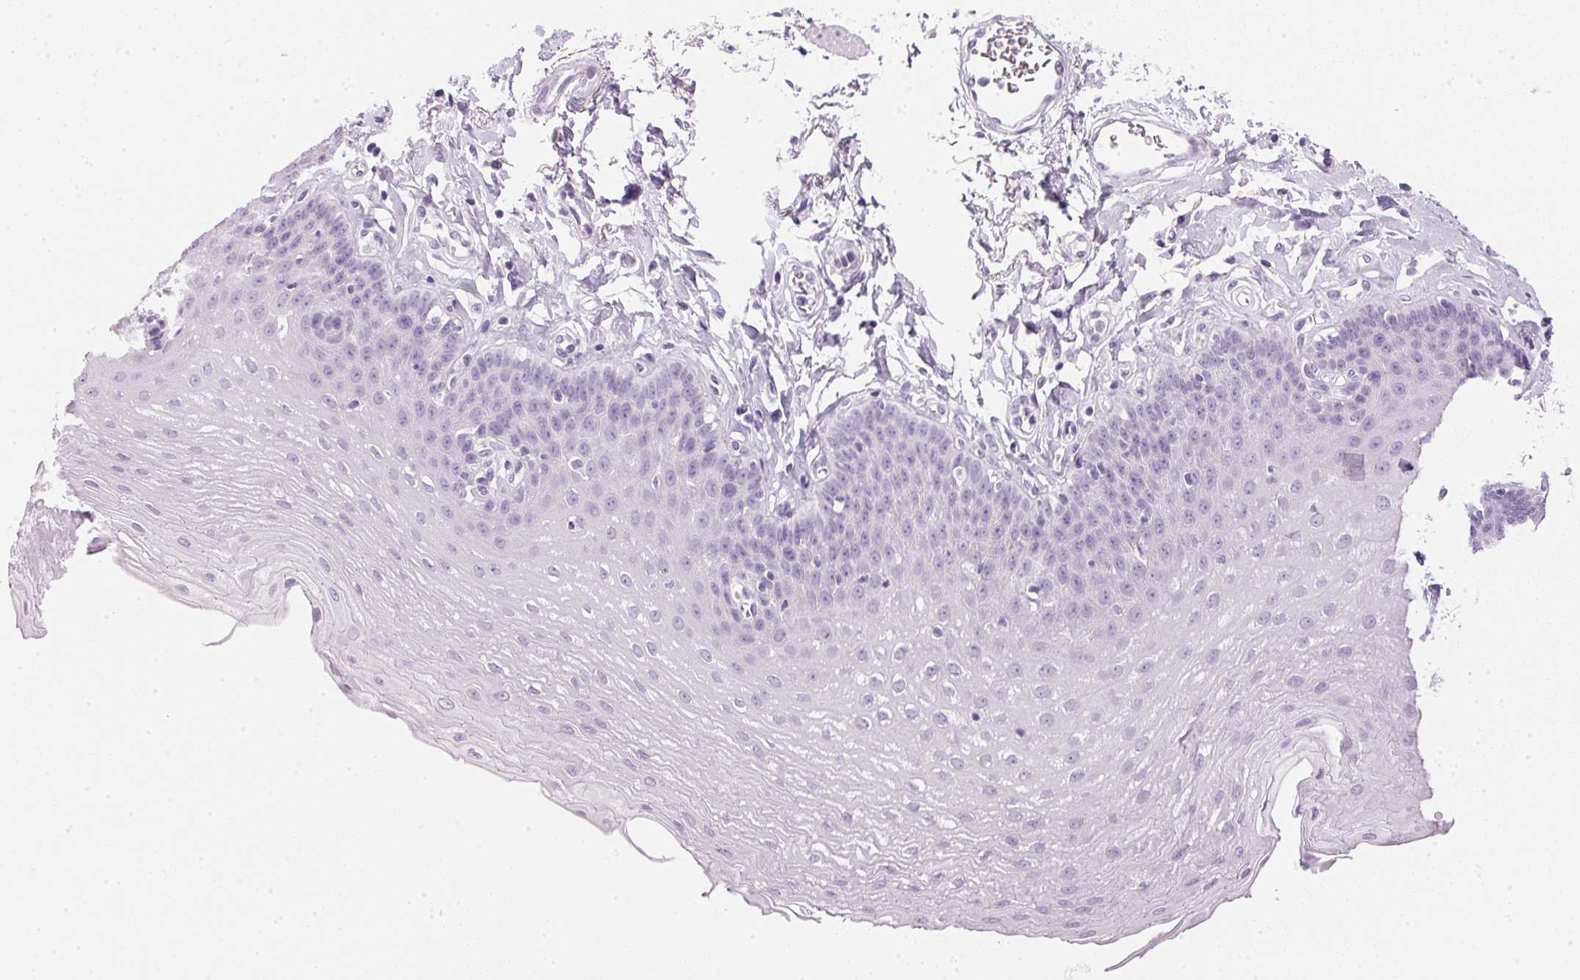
{"staining": {"intensity": "negative", "quantity": "none", "location": "none"}, "tissue": "esophagus", "cell_type": "Squamous epithelial cells", "image_type": "normal", "snomed": [{"axis": "morphology", "description": "Normal tissue, NOS"}, {"axis": "topography", "description": "Esophagus"}], "caption": "Esophagus stained for a protein using immunohistochemistry reveals no expression squamous epithelial cells.", "gene": "IGFBP1", "patient": {"sex": "female", "age": 81}}